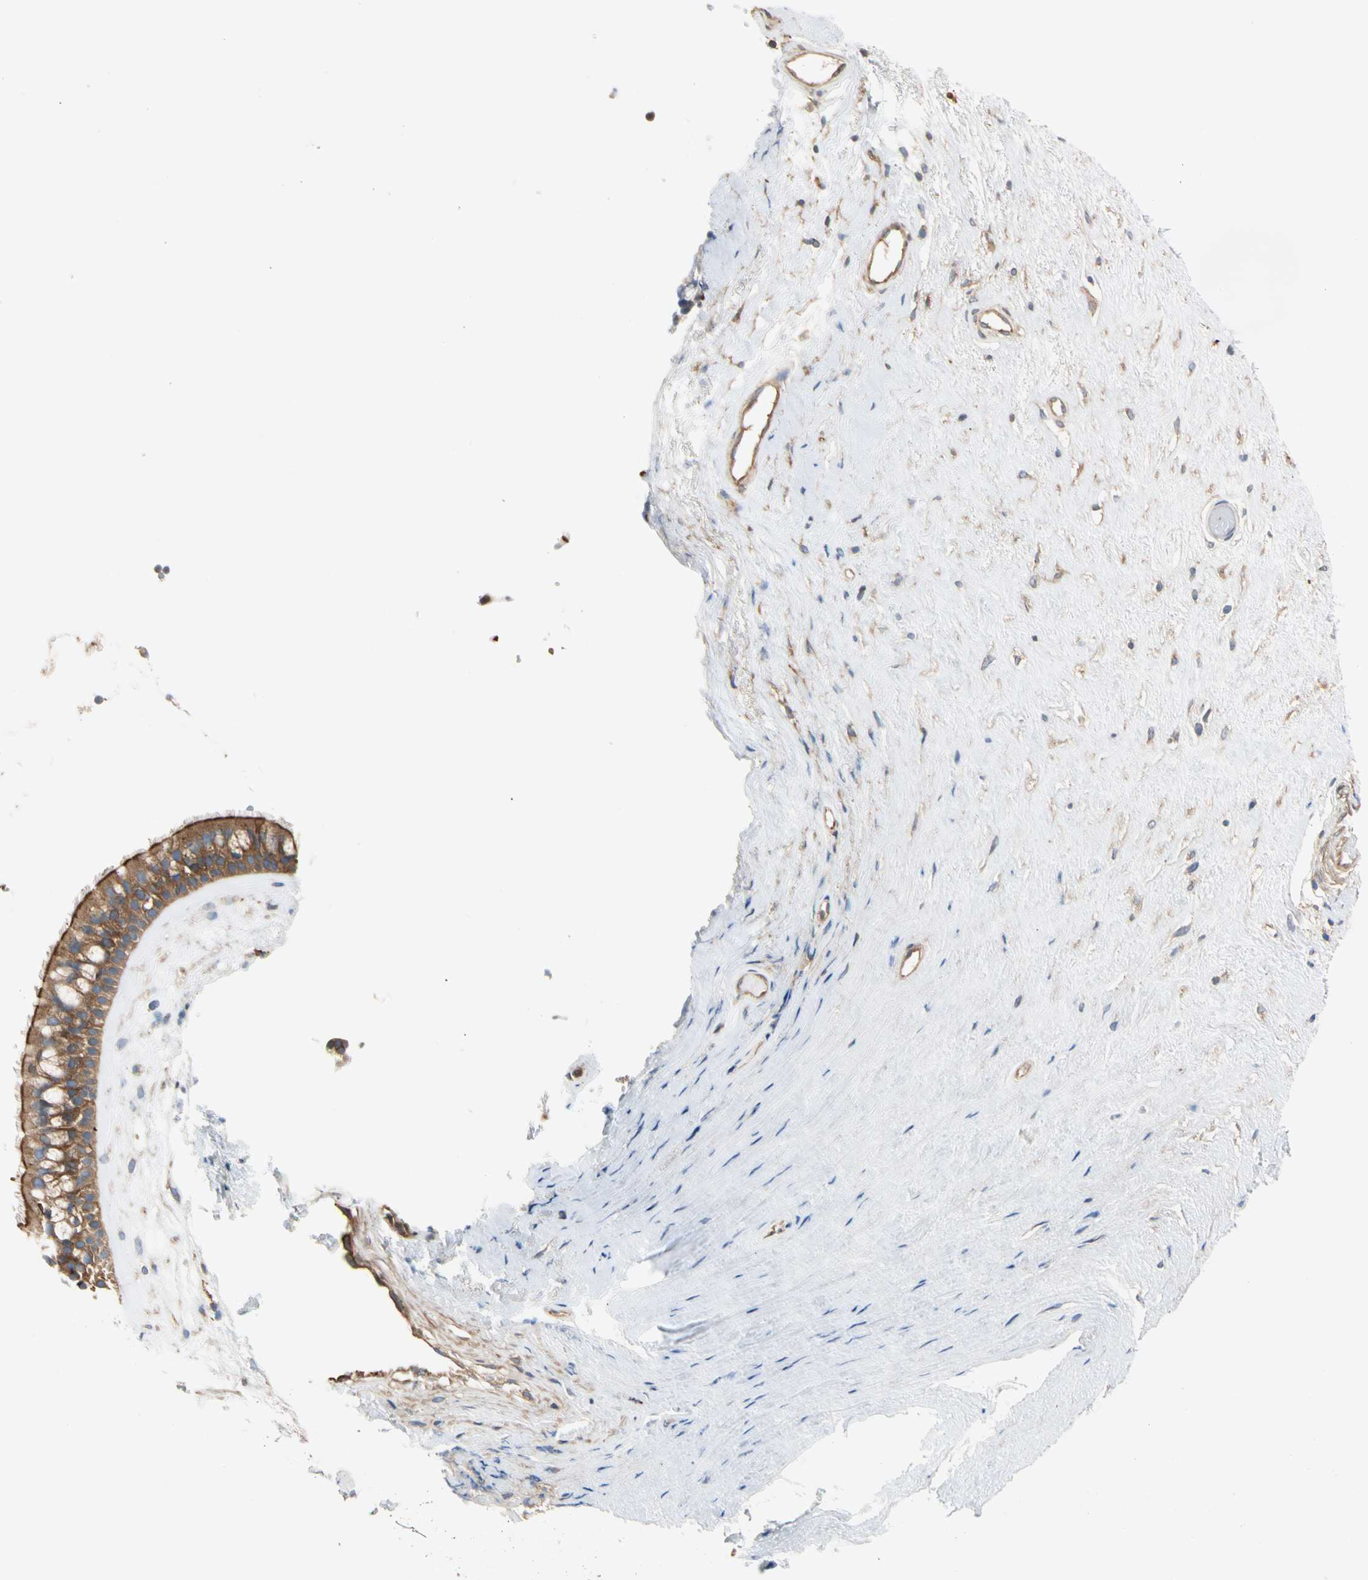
{"staining": {"intensity": "moderate", "quantity": ">75%", "location": "cytoplasmic/membranous"}, "tissue": "nasopharynx", "cell_type": "Respiratory epithelial cells", "image_type": "normal", "snomed": [{"axis": "morphology", "description": "Normal tissue, NOS"}, {"axis": "morphology", "description": "Inflammation, NOS"}, {"axis": "topography", "description": "Nasopharynx"}], "caption": "Immunohistochemical staining of benign nasopharynx displays medium levels of moderate cytoplasmic/membranous expression in about >75% of respiratory epithelial cells.", "gene": "ROCK1", "patient": {"sex": "male", "age": 48}}